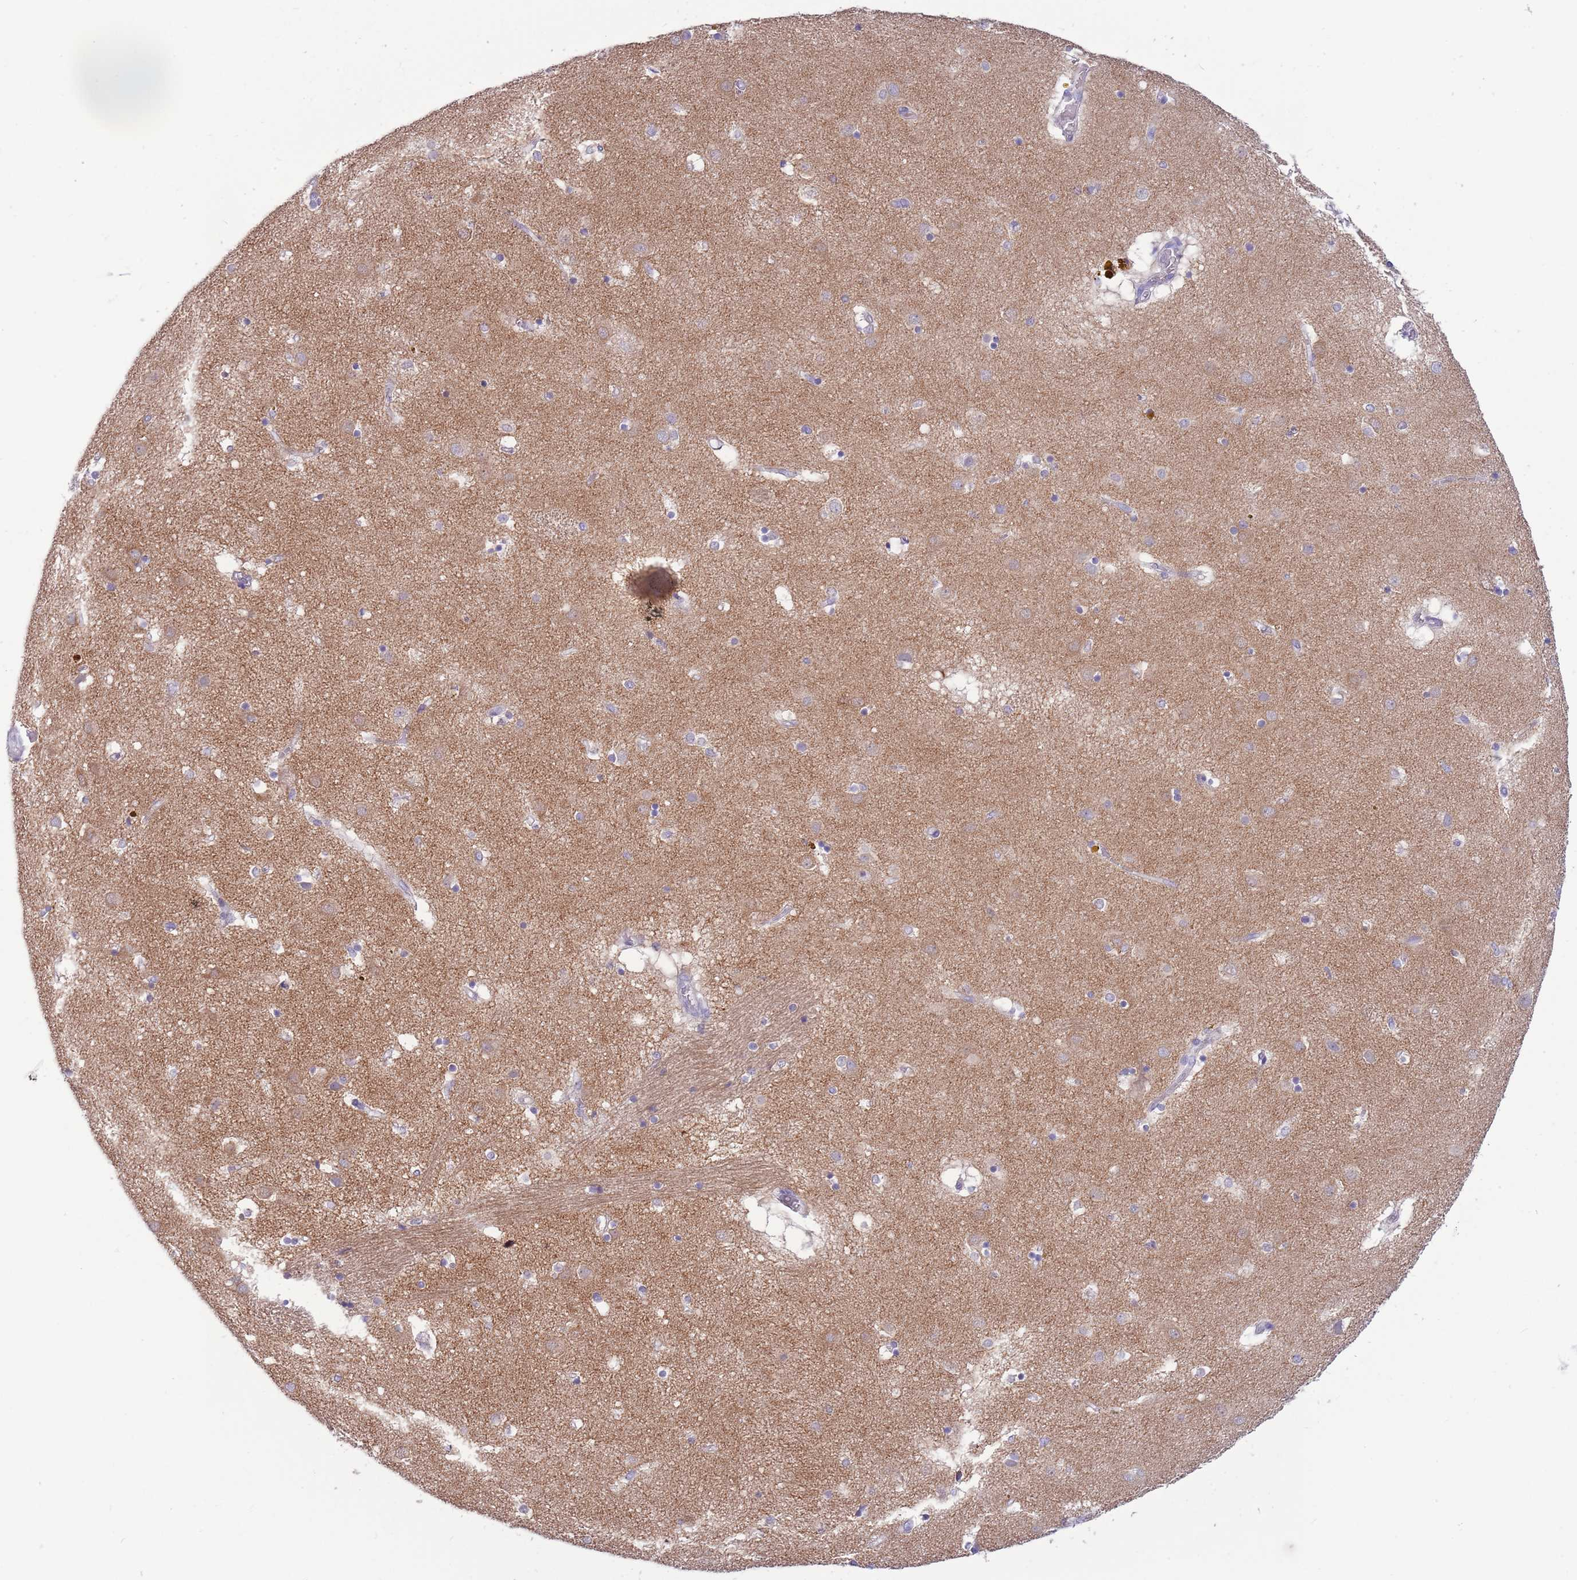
{"staining": {"intensity": "negative", "quantity": "none", "location": "none"}, "tissue": "caudate", "cell_type": "Glial cells", "image_type": "normal", "snomed": [{"axis": "morphology", "description": "Normal tissue, NOS"}, {"axis": "topography", "description": "Lateral ventricle wall"}], "caption": "Immunohistochemistry (IHC) of unremarkable human caudate reveals no positivity in glial cells. (DAB (3,3'-diaminobenzidine) IHC with hematoxylin counter stain).", "gene": "DDHD1", "patient": {"sex": "male", "age": 70}}